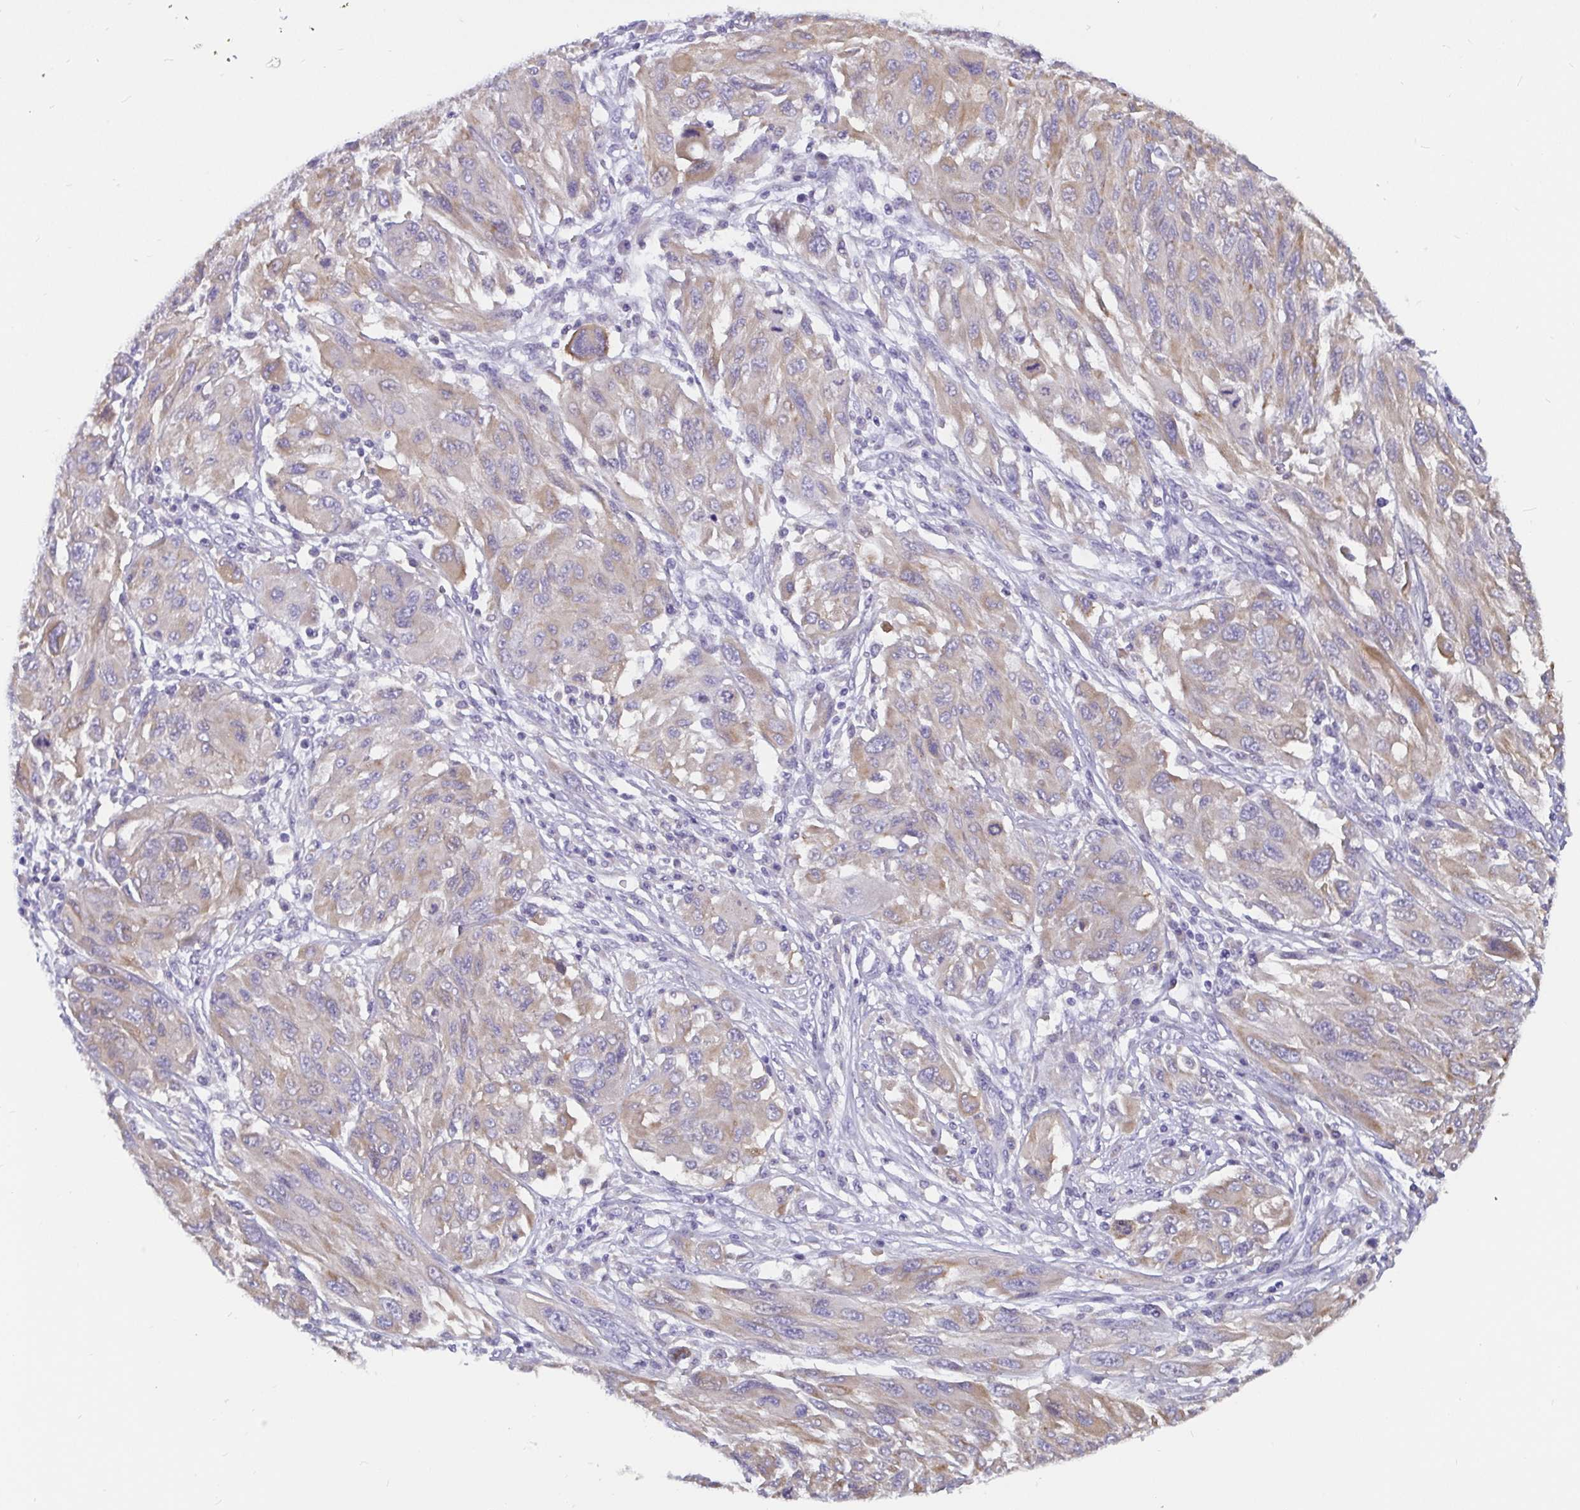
{"staining": {"intensity": "weak", "quantity": ">75%", "location": "cytoplasmic/membranous"}, "tissue": "melanoma", "cell_type": "Tumor cells", "image_type": "cancer", "snomed": [{"axis": "morphology", "description": "Malignant melanoma, NOS"}, {"axis": "topography", "description": "Skin"}], "caption": "A low amount of weak cytoplasmic/membranous expression is identified in approximately >75% of tumor cells in malignant melanoma tissue.", "gene": "ADAMTS6", "patient": {"sex": "female", "age": 91}}